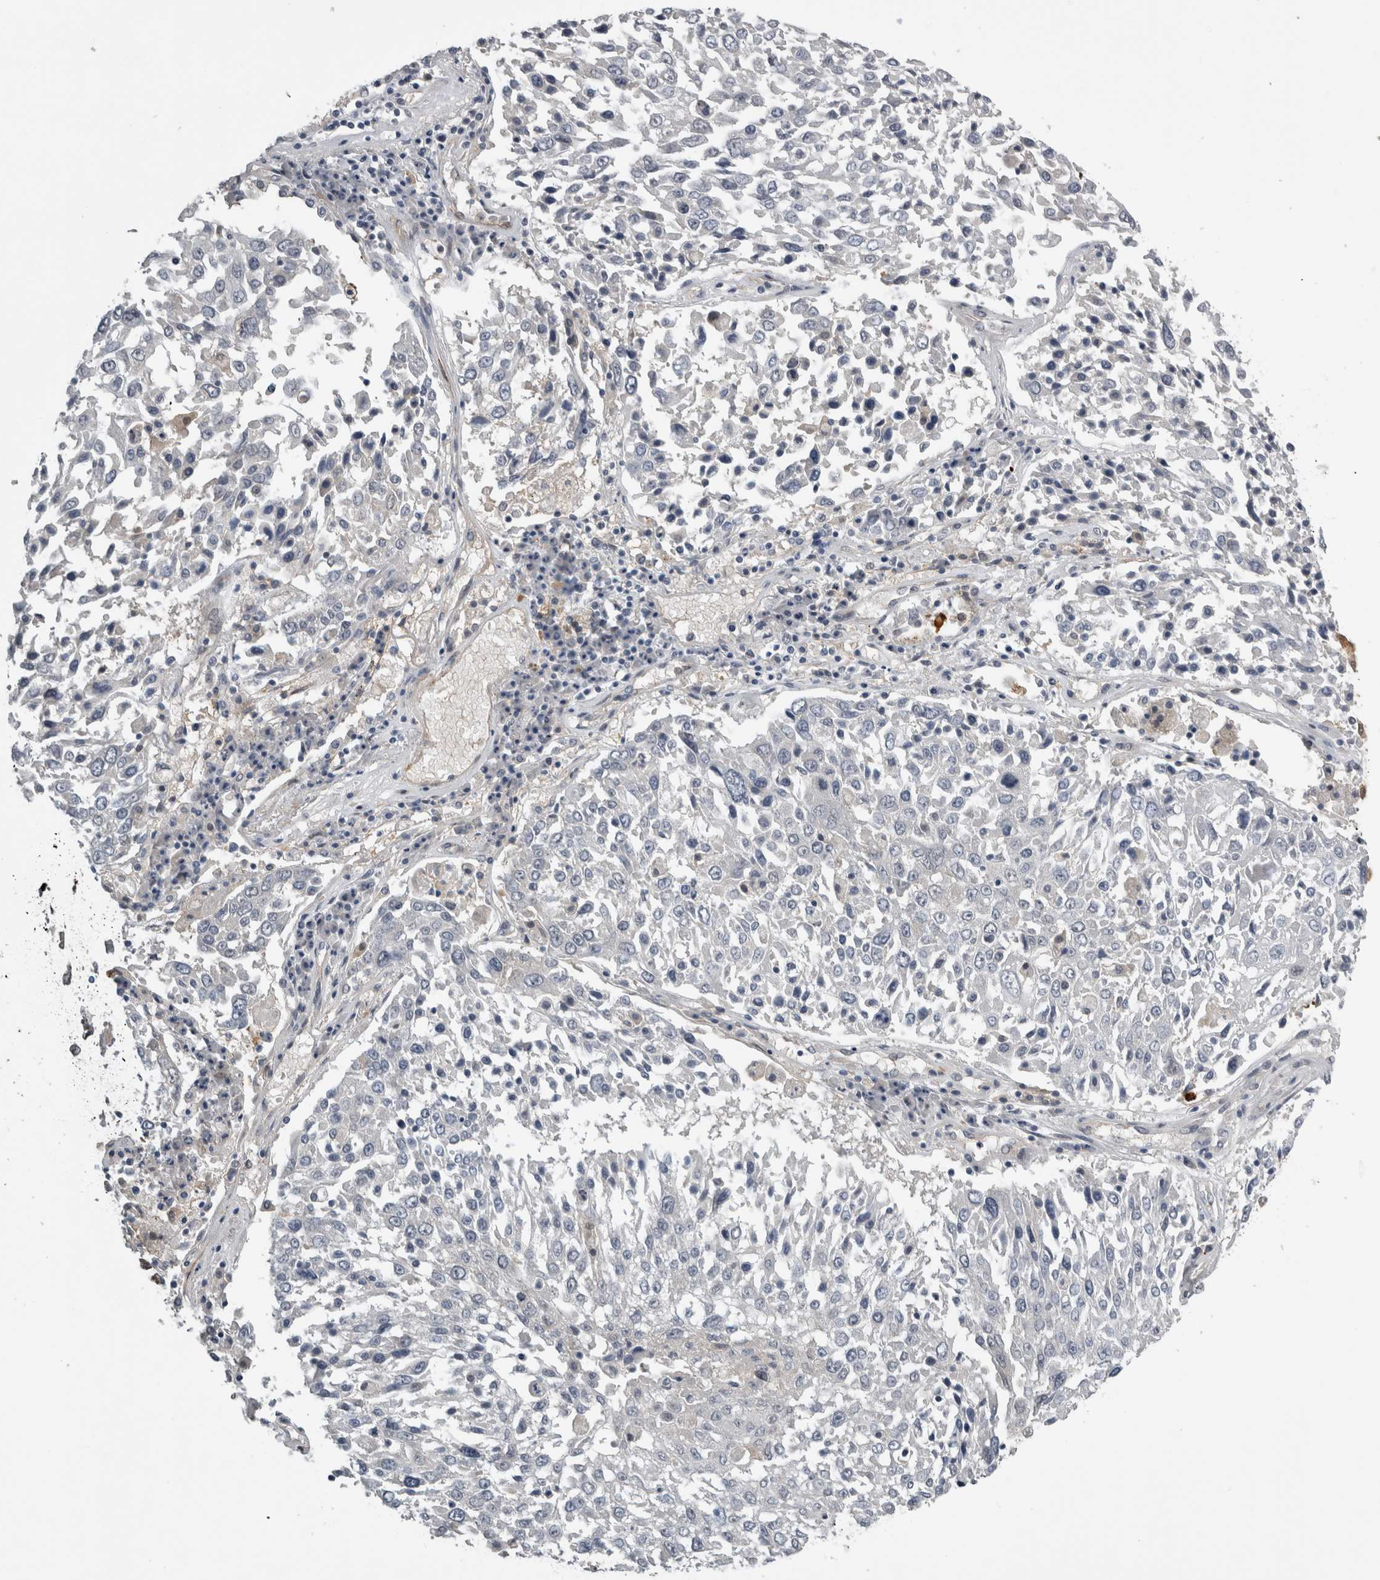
{"staining": {"intensity": "negative", "quantity": "none", "location": "none"}, "tissue": "lung cancer", "cell_type": "Tumor cells", "image_type": "cancer", "snomed": [{"axis": "morphology", "description": "Squamous cell carcinoma, NOS"}, {"axis": "topography", "description": "Lung"}], "caption": "Immunohistochemical staining of human lung squamous cell carcinoma reveals no significant staining in tumor cells.", "gene": "NAPRT", "patient": {"sex": "male", "age": 65}}